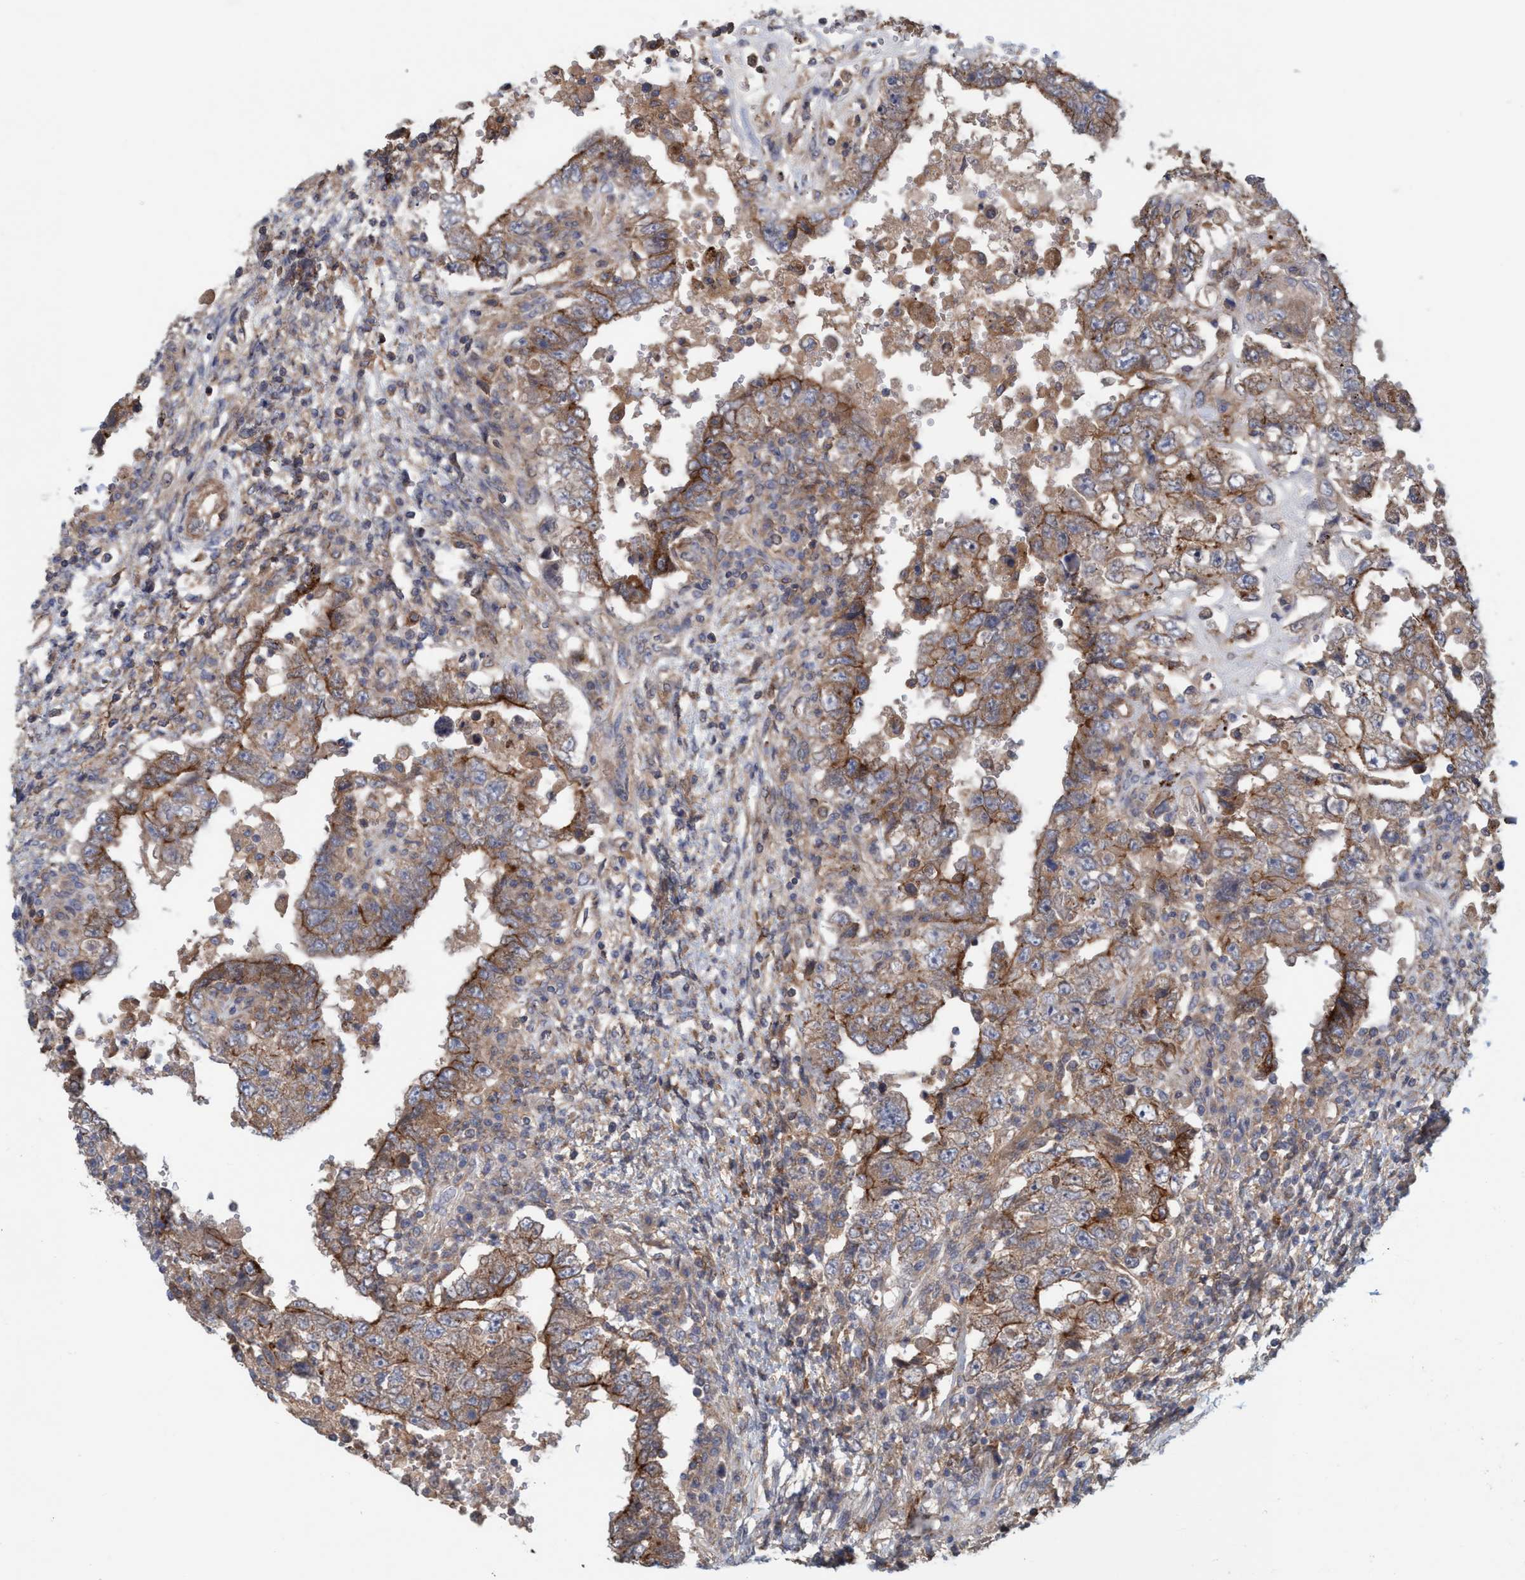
{"staining": {"intensity": "strong", "quantity": "25%-75%", "location": "cytoplasmic/membranous"}, "tissue": "testis cancer", "cell_type": "Tumor cells", "image_type": "cancer", "snomed": [{"axis": "morphology", "description": "Carcinoma, Embryonal, NOS"}, {"axis": "topography", "description": "Testis"}], "caption": "IHC (DAB (3,3'-diaminobenzidine)) staining of testis embryonal carcinoma displays strong cytoplasmic/membranous protein staining in approximately 25%-75% of tumor cells. The protein is stained brown, and the nuclei are stained in blue (DAB (3,3'-diaminobenzidine) IHC with brightfield microscopy, high magnification).", "gene": "SPECC1", "patient": {"sex": "male", "age": 26}}